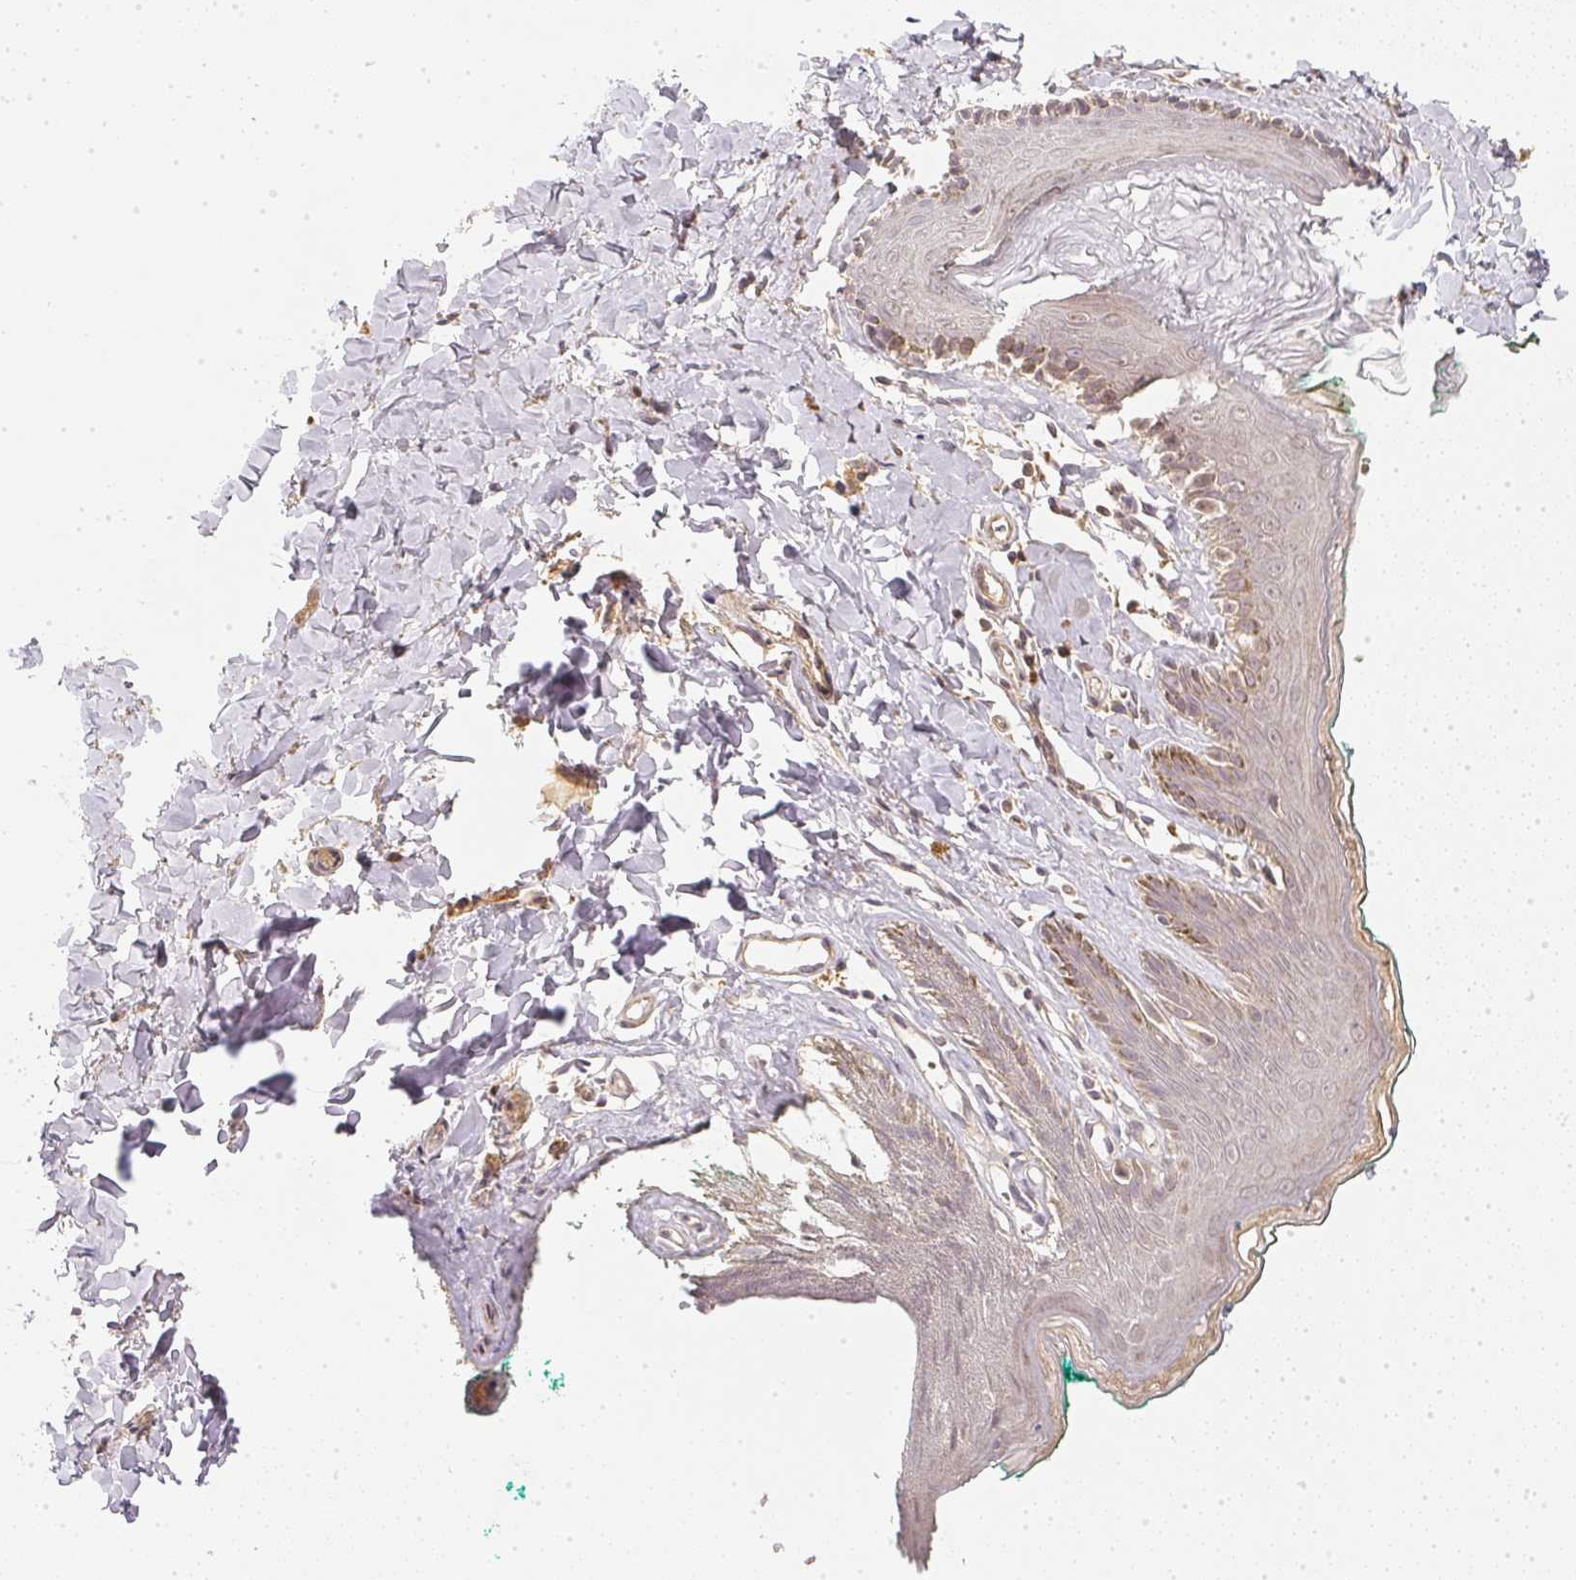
{"staining": {"intensity": "negative", "quantity": "none", "location": "none"}, "tissue": "skin", "cell_type": "Epidermal cells", "image_type": "normal", "snomed": [{"axis": "morphology", "description": "Normal tissue, NOS"}, {"axis": "topography", "description": "Vulva"}, {"axis": "topography", "description": "Peripheral nerve tissue"}], "caption": "Epidermal cells are negative for brown protein staining in unremarkable skin. (Stains: DAB immunohistochemistry with hematoxylin counter stain, Microscopy: brightfield microscopy at high magnification).", "gene": "SERPINE1", "patient": {"sex": "female", "age": 66}}